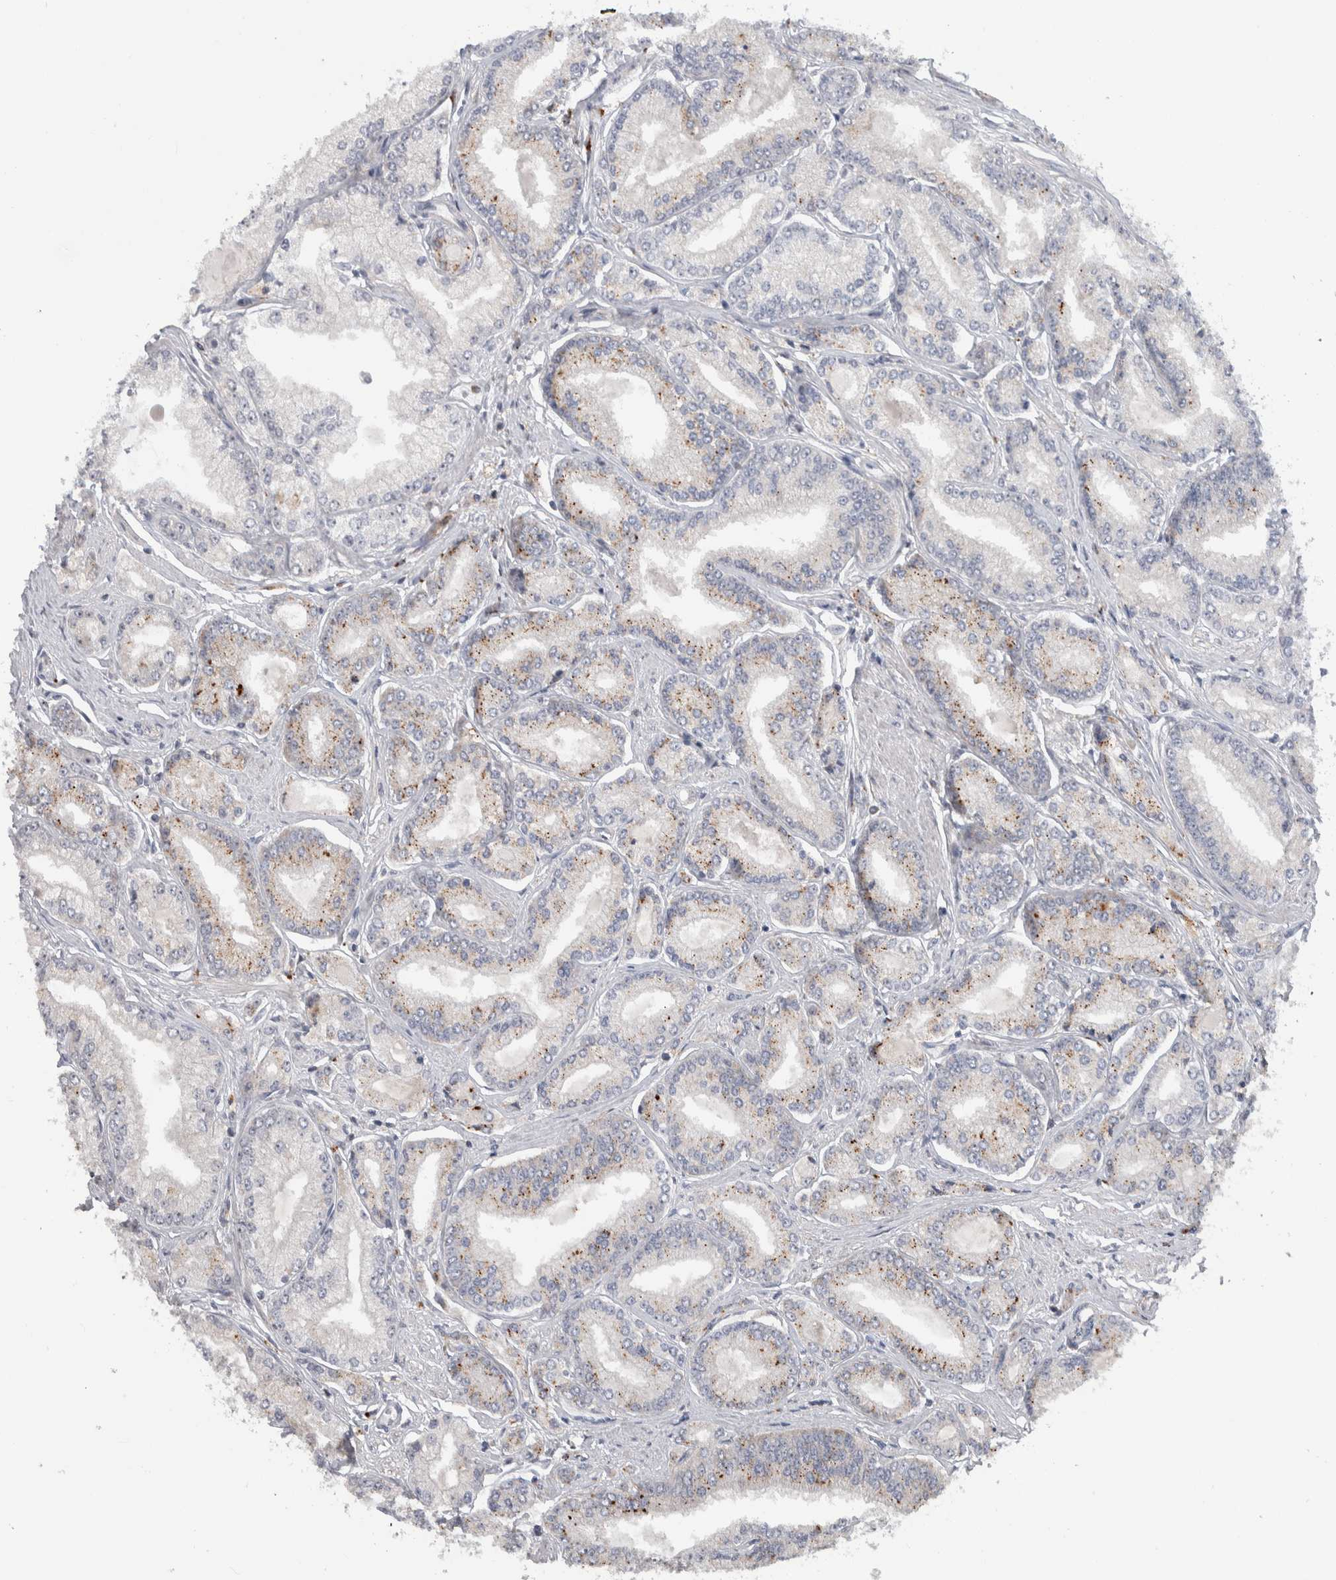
{"staining": {"intensity": "moderate", "quantity": "<25%", "location": "cytoplasmic/membranous"}, "tissue": "prostate cancer", "cell_type": "Tumor cells", "image_type": "cancer", "snomed": [{"axis": "morphology", "description": "Adenocarcinoma, Low grade"}, {"axis": "topography", "description": "Prostate"}], "caption": "A low amount of moderate cytoplasmic/membranous expression is present in approximately <25% of tumor cells in prostate adenocarcinoma (low-grade) tissue. The protein of interest is shown in brown color, while the nuclei are stained blue.", "gene": "PRRG4", "patient": {"sex": "male", "age": 52}}